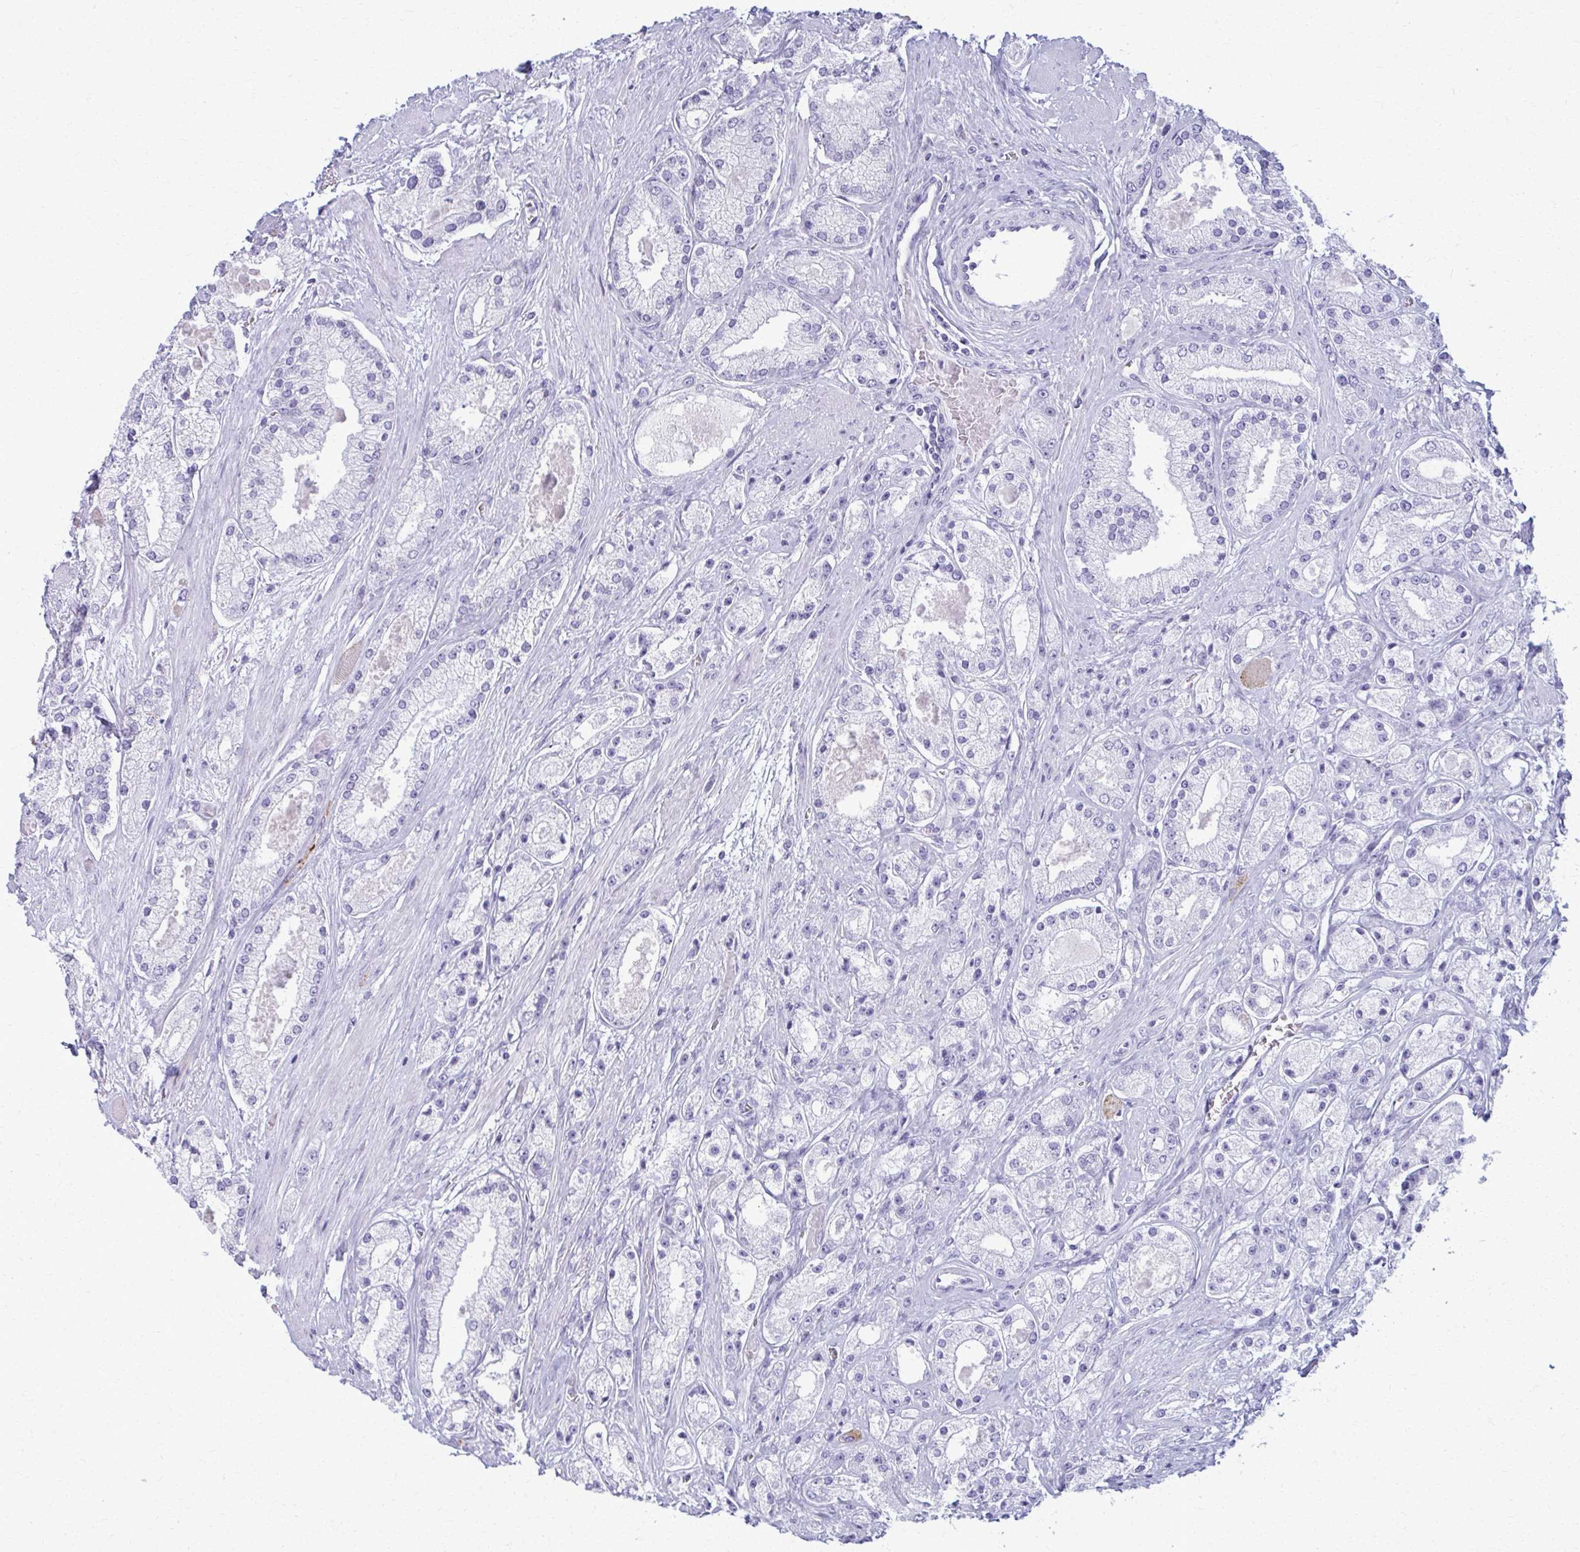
{"staining": {"intensity": "negative", "quantity": "none", "location": "none"}, "tissue": "prostate cancer", "cell_type": "Tumor cells", "image_type": "cancer", "snomed": [{"axis": "morphology", "description": "Adenocarcinoma, High grade"}, {"axis": "topography", "description": "Prostate"}], "caption": "Prostate cancer (high-grade adenocarcinoma) was stained to show a protein in brown. There is no significant expression in tumor cells.", "gene": "ACSM2B", "patient": {"sex": "male", "age": 67}}